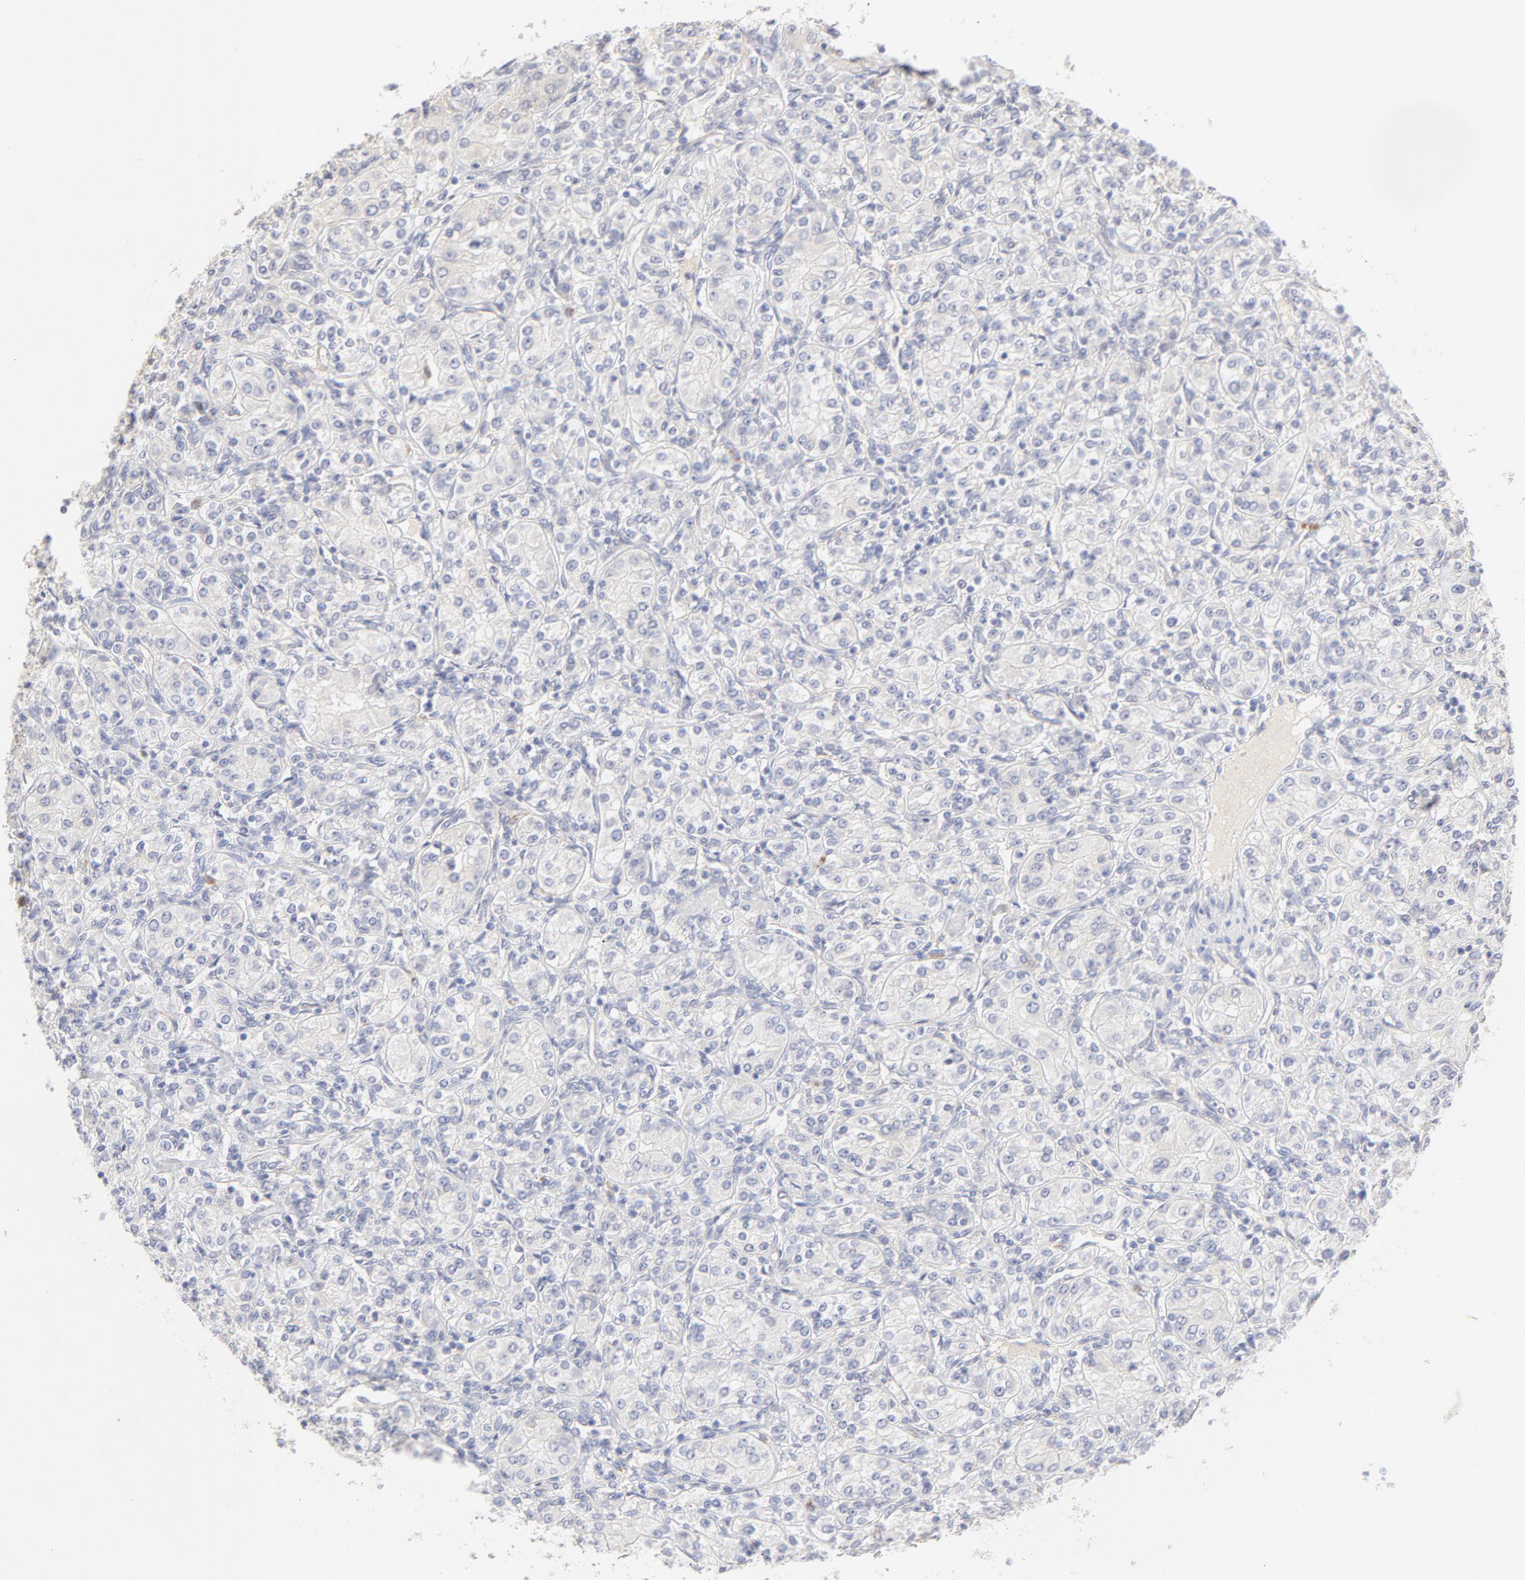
{"staining": {"intensity": "negative", "quantity": "none", "location": "none"}, "tissue": "renal cancer", "cell_type": "Tumor cells", "image_type": "cancer", "snomed": [{"axis": "morphology", "description": "Adenocarcinoma, NOS"}, {"axis": "topography", "description": "Kidney"}], "caption": "High power microscopy photomicrograph of an IHC image of adenocarcinoma (renal), revealing no significant staining in tumor cells.", "gene": "ELF3", "patient": {"sex": "male", "age": 77}}